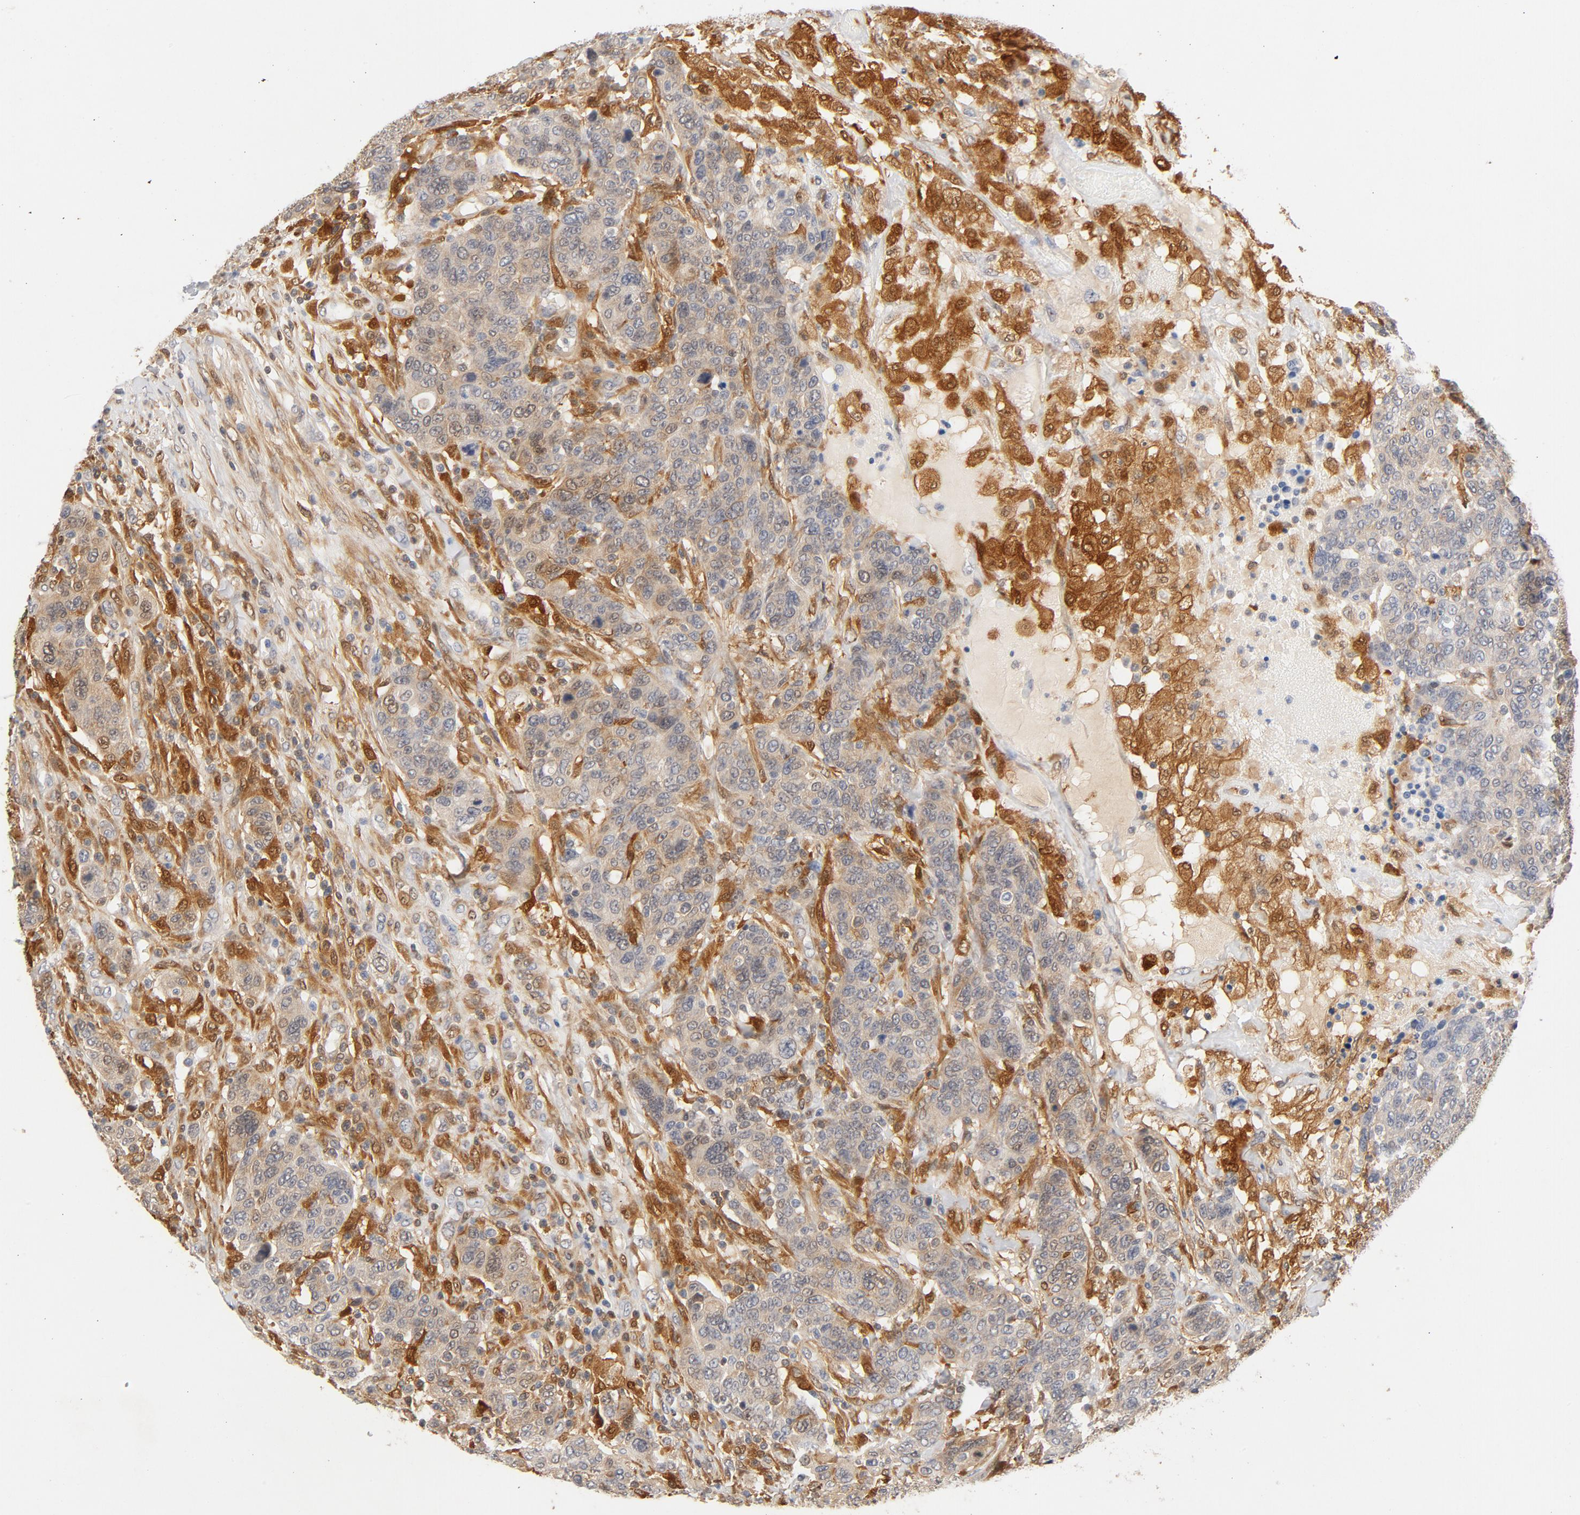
{"staining": {"intensity": "weak", "quantity": "25%-75%", "location": "cytoplasmic/membranous"}, "tissue": "breast cancer", "cell_type": "Tumor cells", "image_type": "cancer", "snomed": [{"axis": "morphology", "description": "Duct carcinoma"}, {"axis": "topography", "description": "Breast"}], "caption": "Immunohistochemistry image of neoplastic tissue: breast cancer stained using immunohistochemistry (IHC) shows low levels of weak protein expression localized specifically in the cytoplasmic/membranous of tumor cells, appearing as a cytoplasmic/membranous brown color.", "gene": "STAT1", "patient": {"sex": "female", "age": 37}}